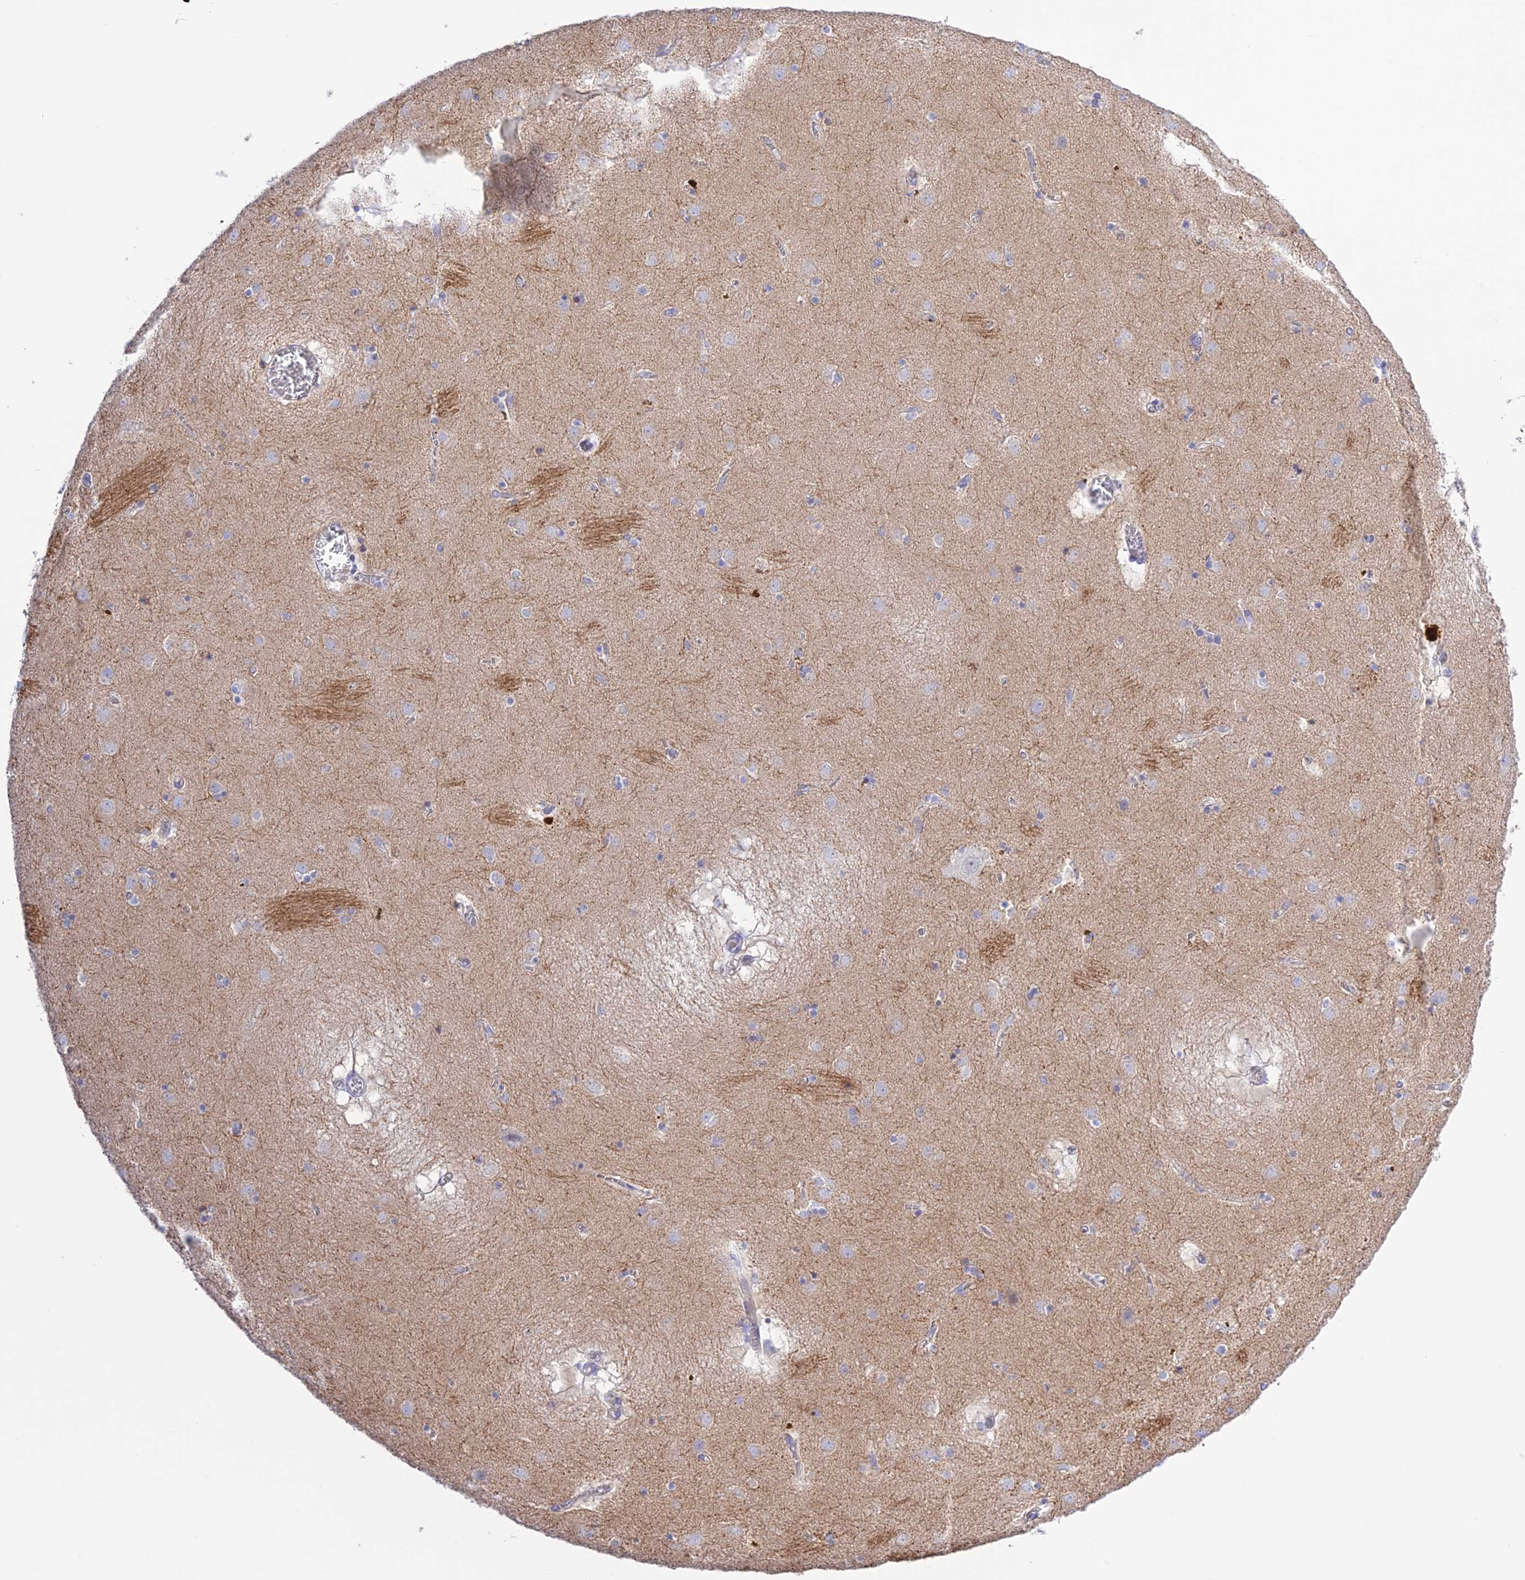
{"staining": {"intensity": "negative", "quantity": "none", "location": "none"}, "tissue": "caudate", "cell_type": "Glial cells", "image_type": "normal", "snomed": [{"axis": "morphology", "description": "Normal tissue, NOS"}, {"axis": "topography", "description": "Lateral ventricle wall"}], "caption": "Glial cells show no significant protein positivity in benign caudate.", "gene": "CHSY3", "patient": {"sex": "male", "age": 70}}